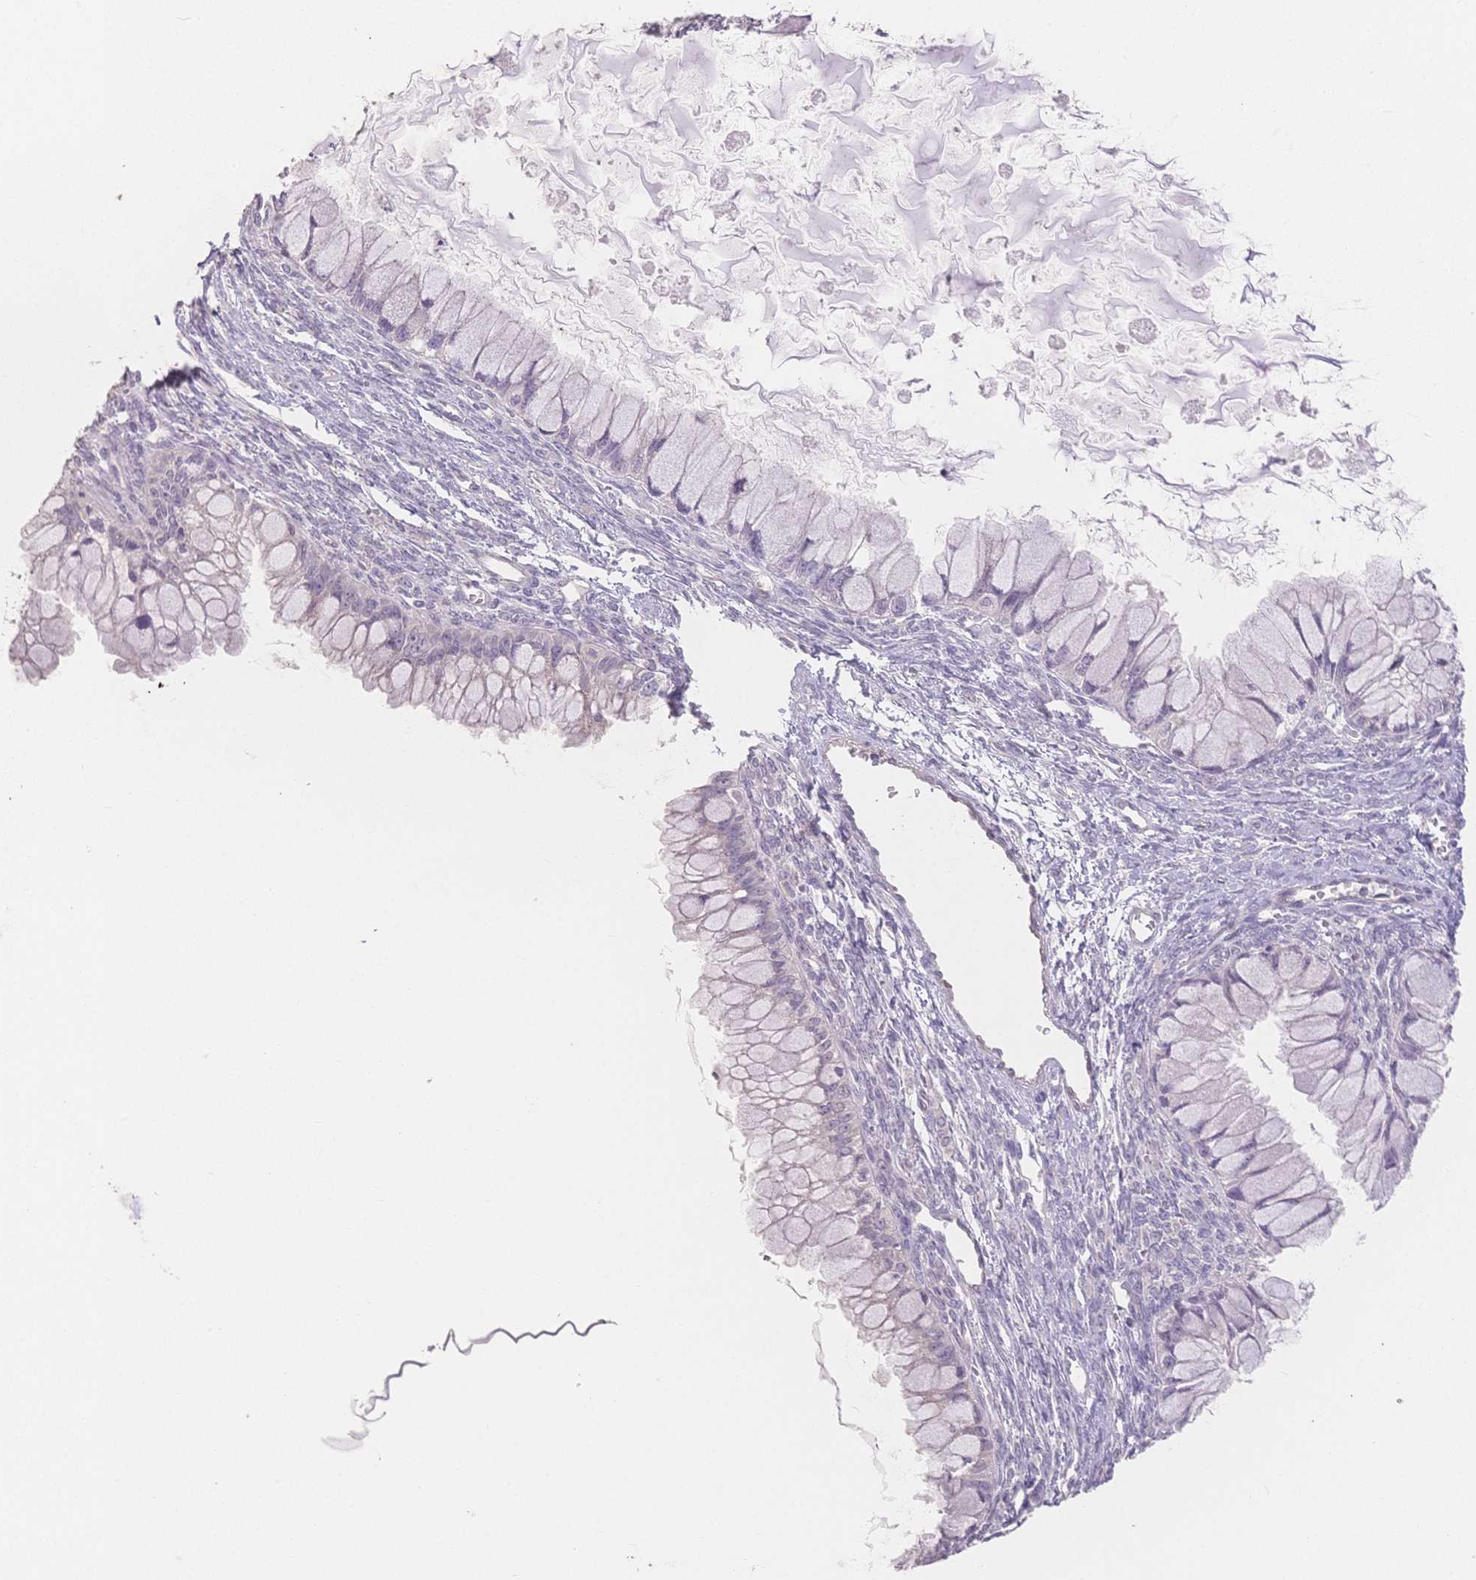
{"staining": {"intensity": "negative", "quantity": "none", "location": "none"}, "tissue": "ovarian cancer", "cell_type": "Tumor cells", "image_type": "cancer", "snomed": [{"axis": "morphology", "description": "Cystadenocarcinoma, mucinous, NOS"}, {"axis": "topography", "description": "Ovary"}], "caption": "Immunohistochemistry (IHC) of ovarian cancer (mucinous cystadenocarcinoma) displays no positivity in tumor cells.", "gene": "SUV39H2", "patient": {"sex": "female", "age": 34}}